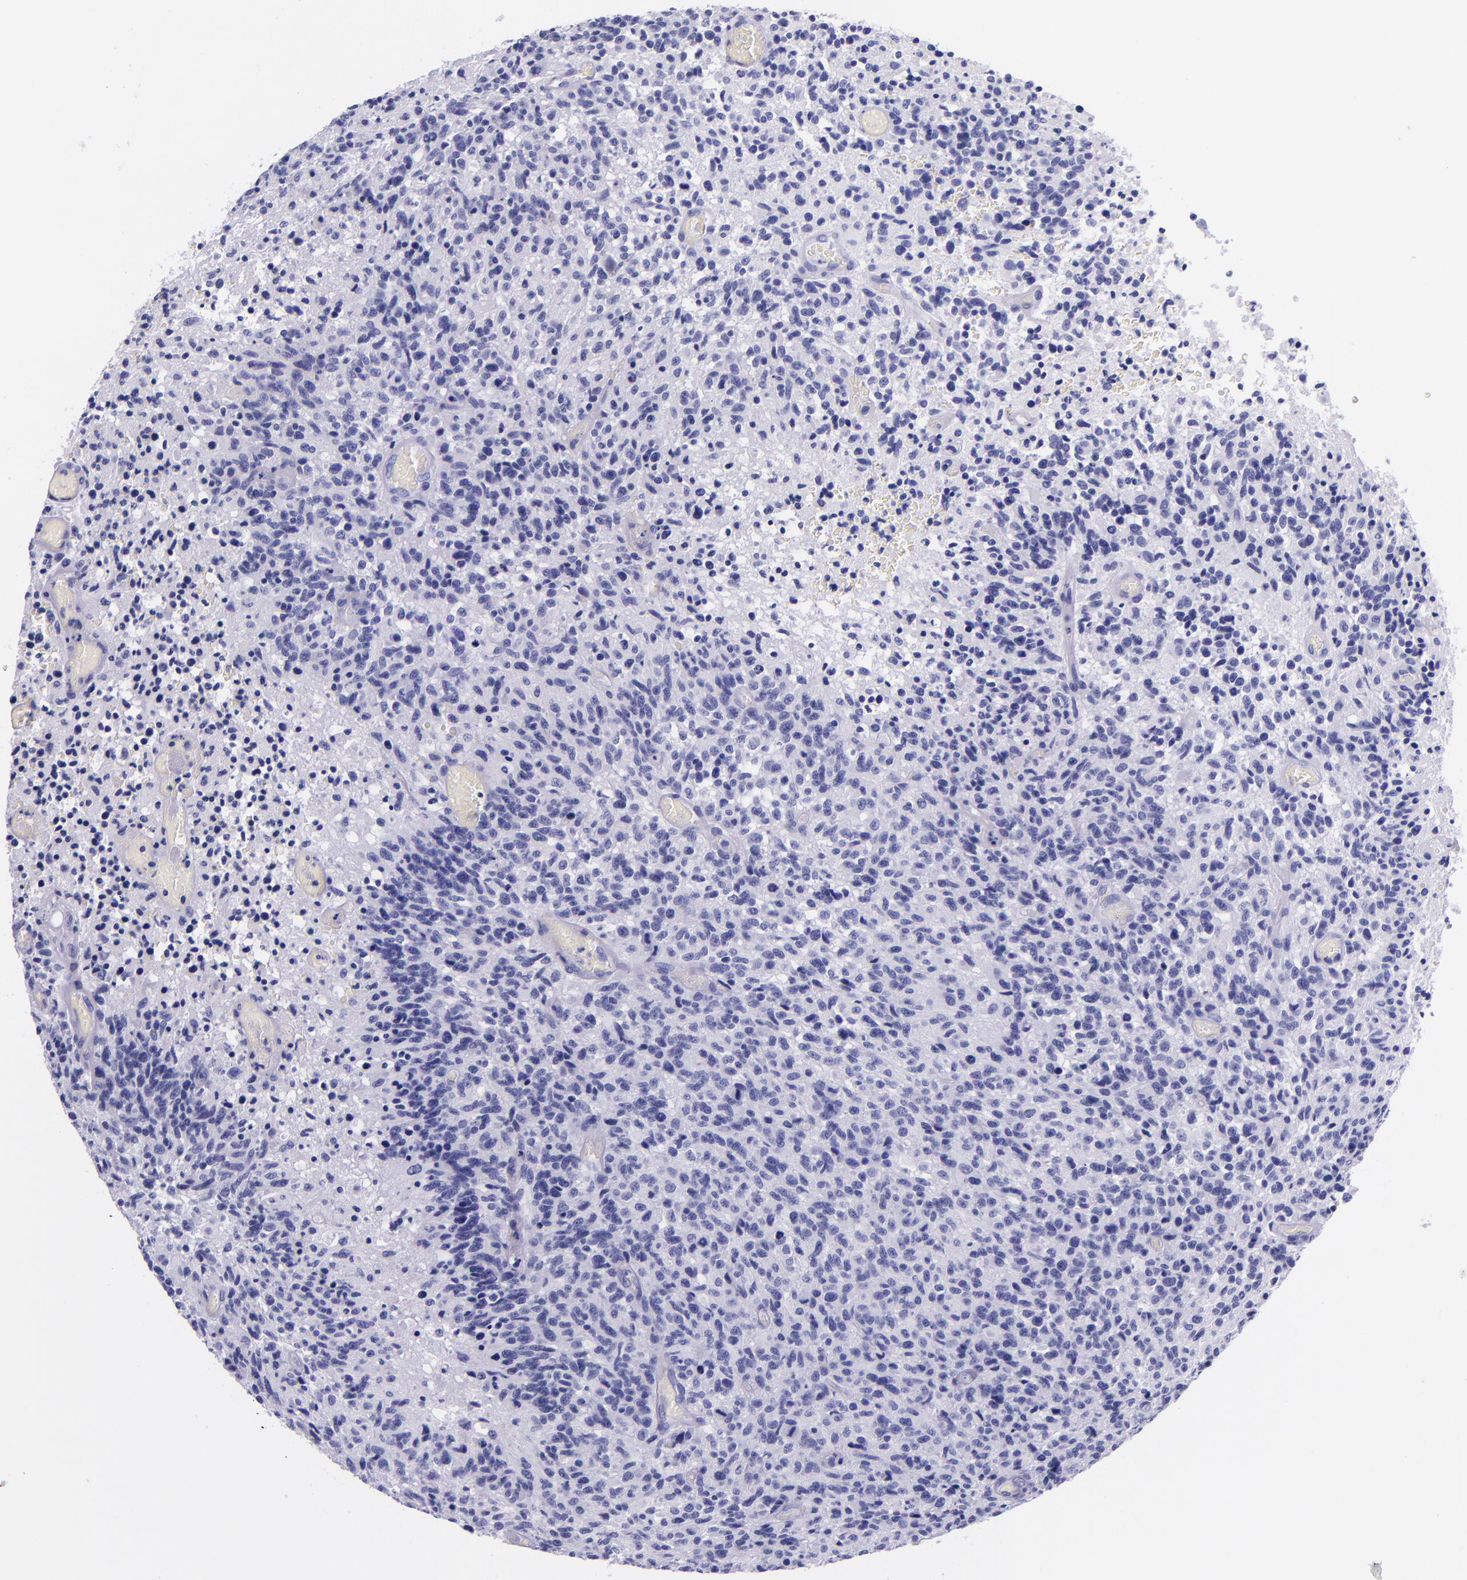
{"staining": {"intensity": "negative", "quantity": "none", "location": "none"}, "tissue": "glioma", "cell_type": "Tumor cells", "image_type": "cancer", "snomed": [{"axis": "morphology", "description": "Glioma, malignant, High grade"}, {"axis": "topography", "description": "Brain"}], "caption": "IHC image of malignant glioma (high-grade) stained for a protein (brown), which exhibits no staining in tumor cells.", "gene": "SLPI", "patient": {"sex": "male", "age": 36}}